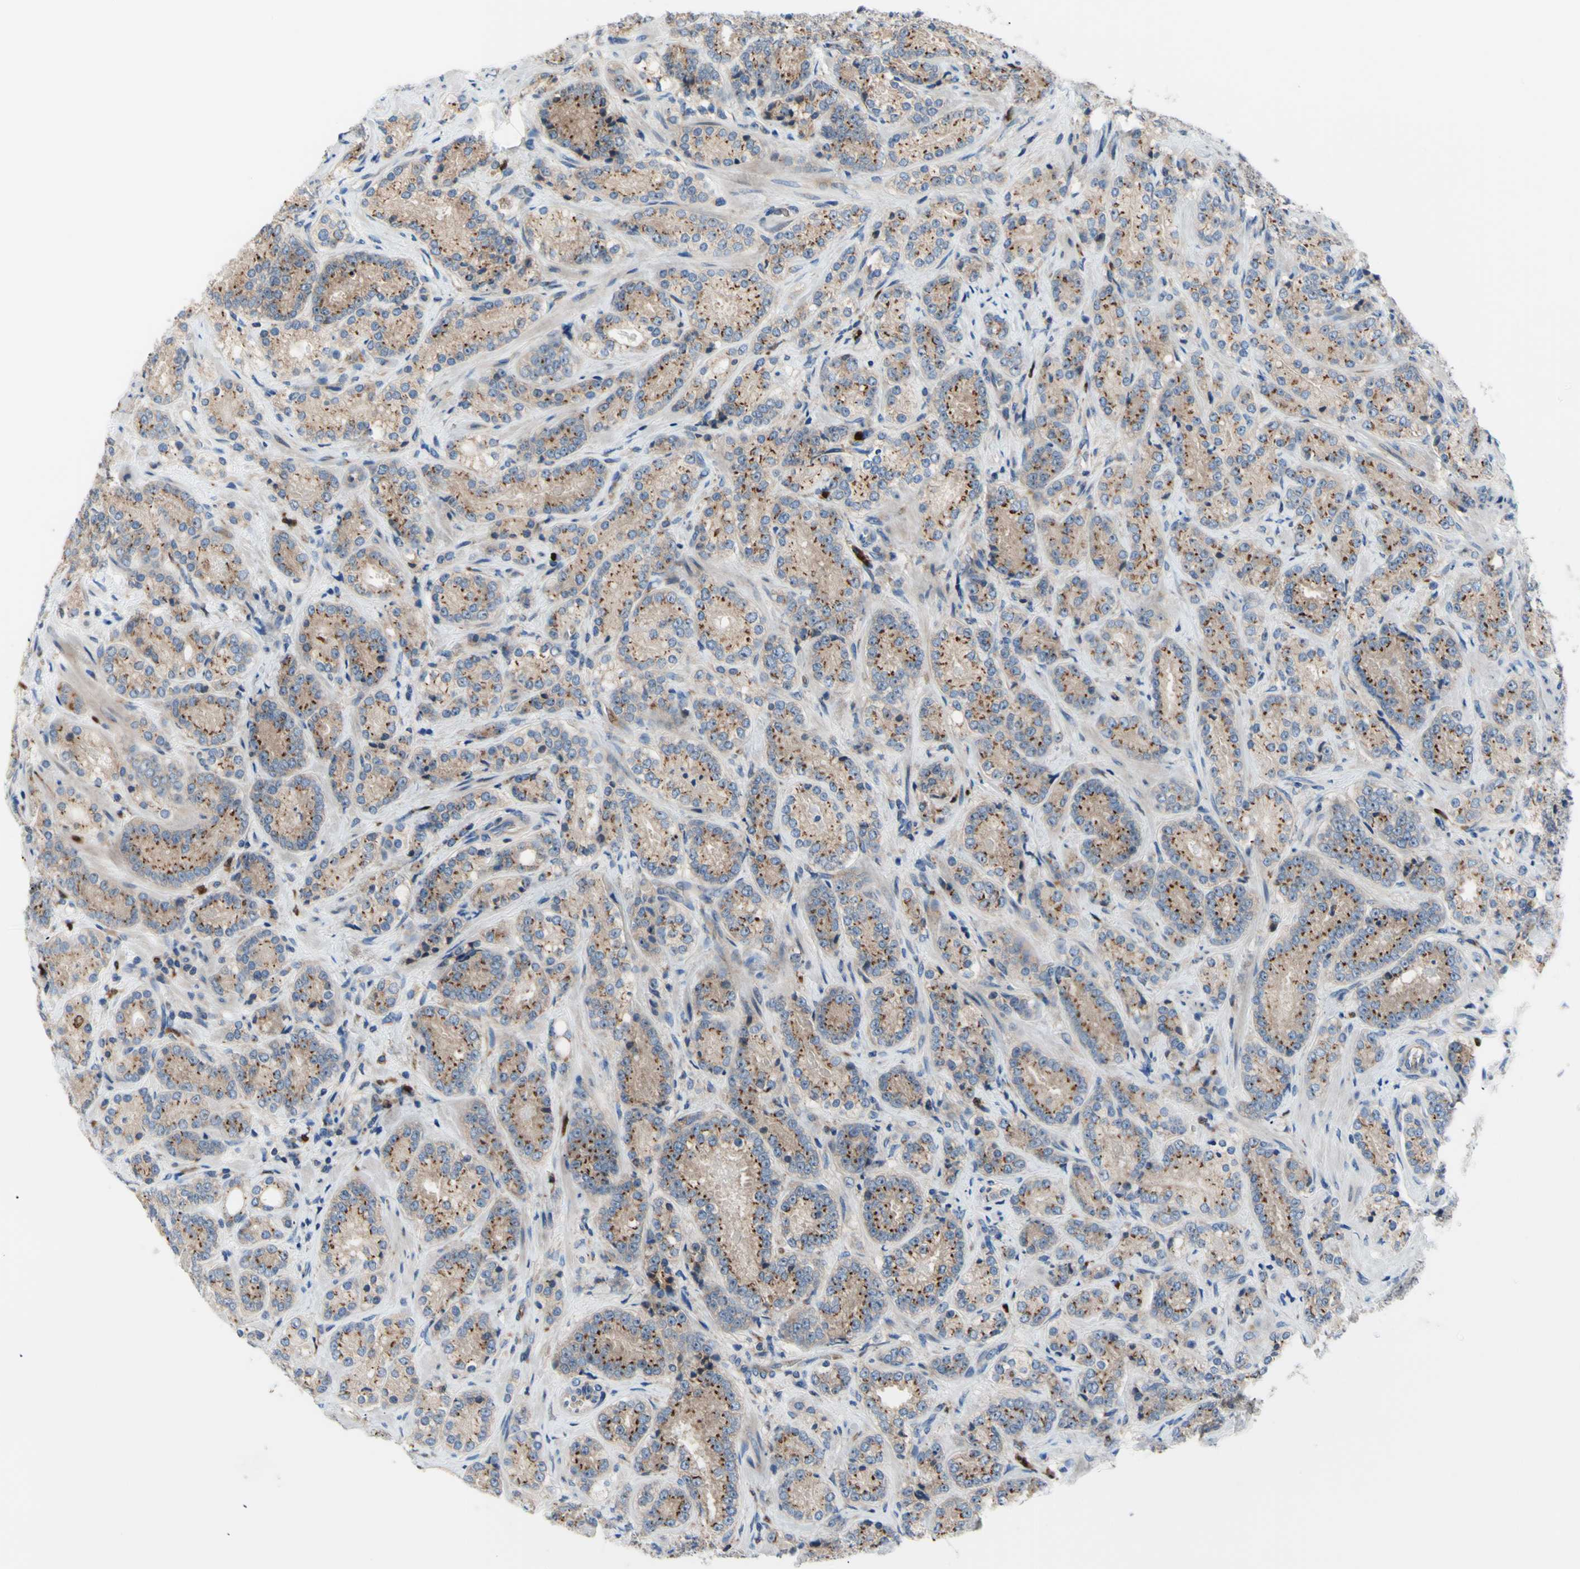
{"staining": {"intensity": "strong", "quantity": ">75%", "location": "cytoplasmic/membranous"}, "tissue": "prostate cancer", "cell_type": "Tumor cells", "image_type": "cancer", "snomed": [{"axis": "morphology", "description": "Adenocarcinoma, High grade"}, {"axis": "topography", "description": "Prostate"}], "caption": "Approximately >75% of tumor cells in human prostate cancer (high-grade adenocarcinoma) show strong cytoplasmic/membranous protein staining as visualized by brown immunohistochemical staining.", "gene": "USP9X", "patient": {"sex": "male", "age": 61}}